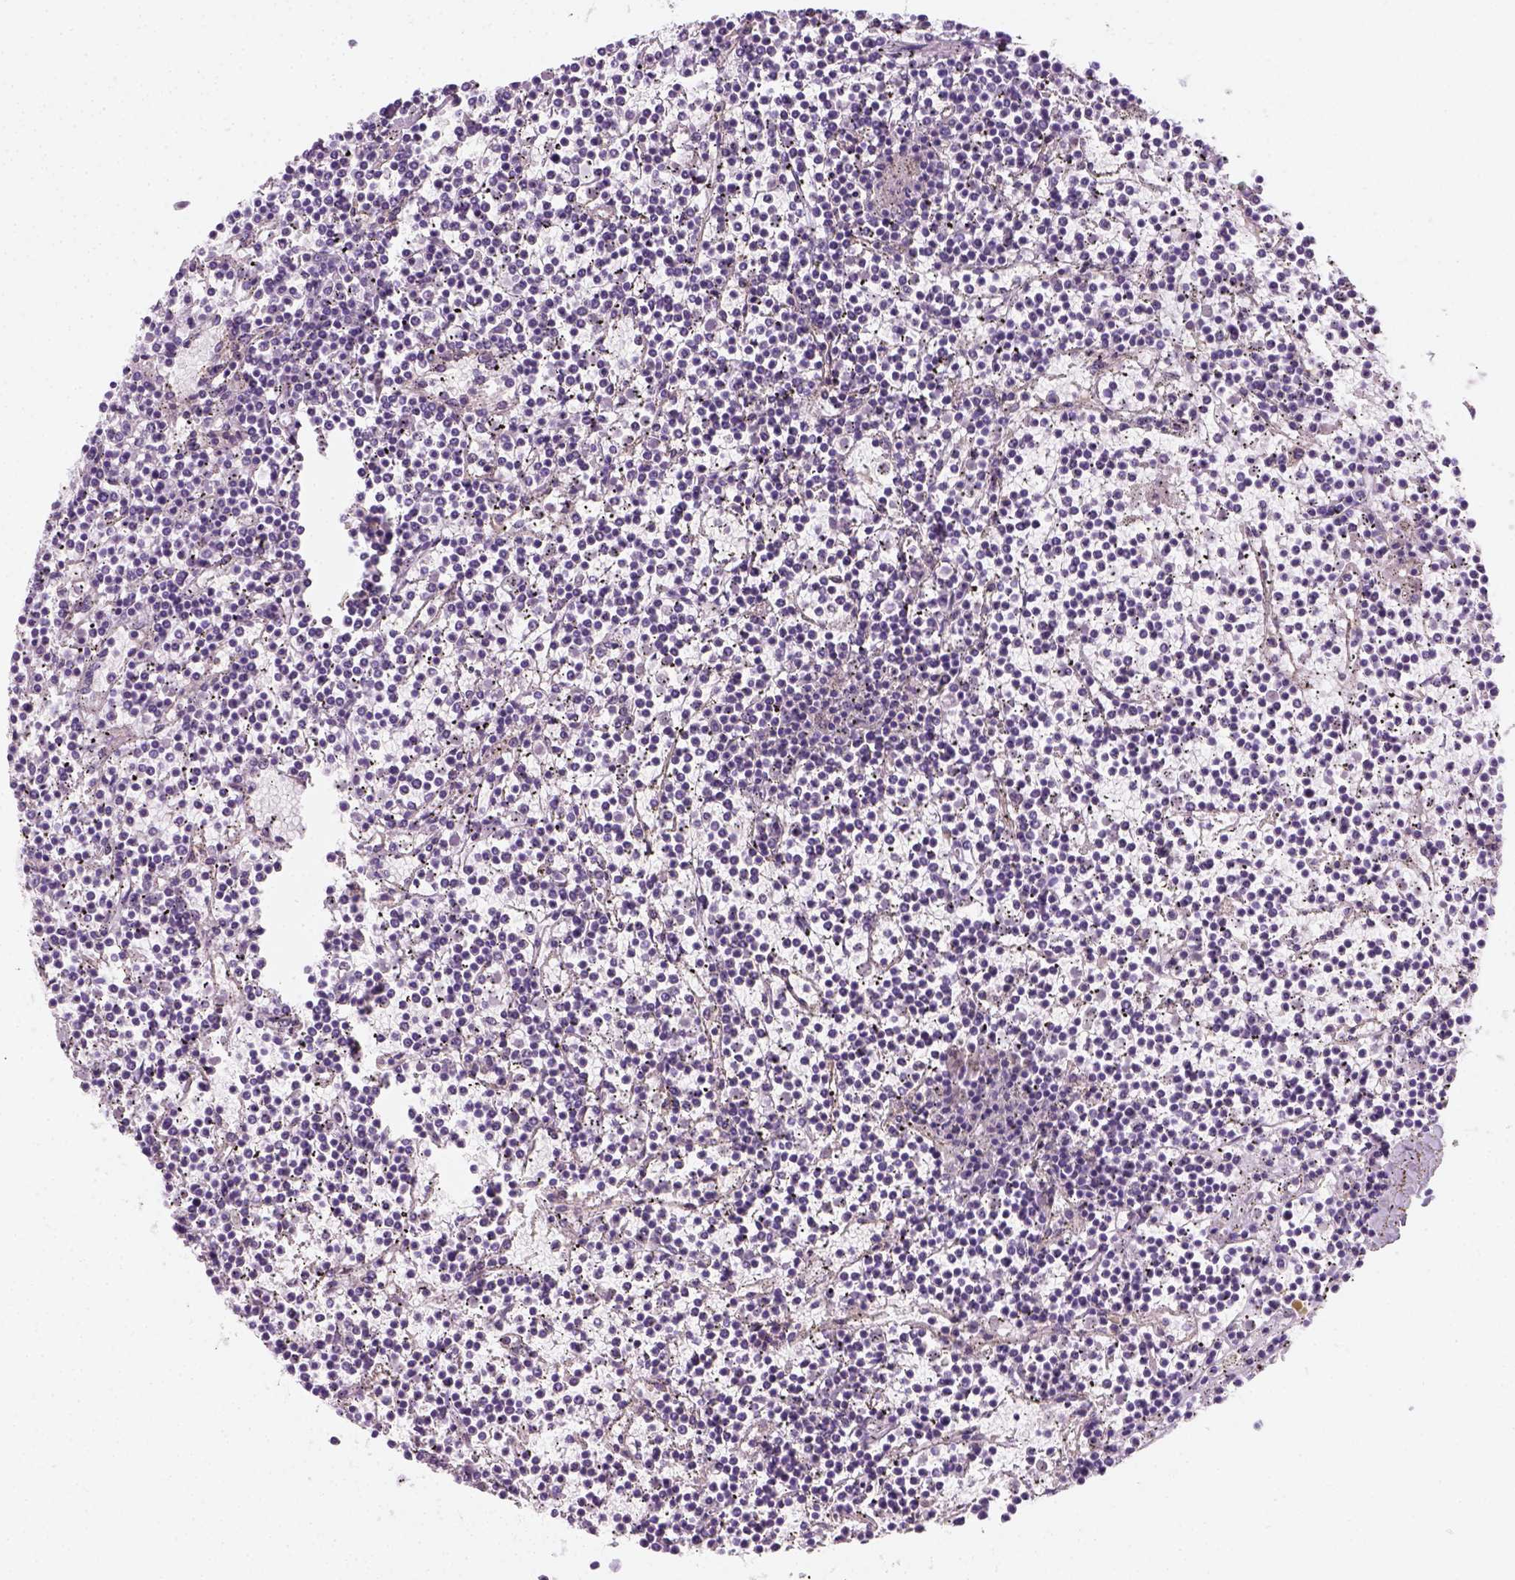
{"staining": {"intensity": "negative", "quantity": "none", "location": "none"}, "tissue": "lymphoma", "cell_type": "Tumor cells", "image_type": "cancer", "snomed": [{"axis": "morphology", "description": "Malignant lymphoma, non-Hodgkin's type, Low grade"}, {"axis": "topography", "description": "Spleen"}], "caption": "High power microscopy image of an immunohistochemistry (IHC) micrograph of low-grade malignant lymphoma, non-Hodgkin's type, revealing no significant positivity in tumor cells.", "gene": "AQP3", "patient": {"sex": "female", "age": 19}}